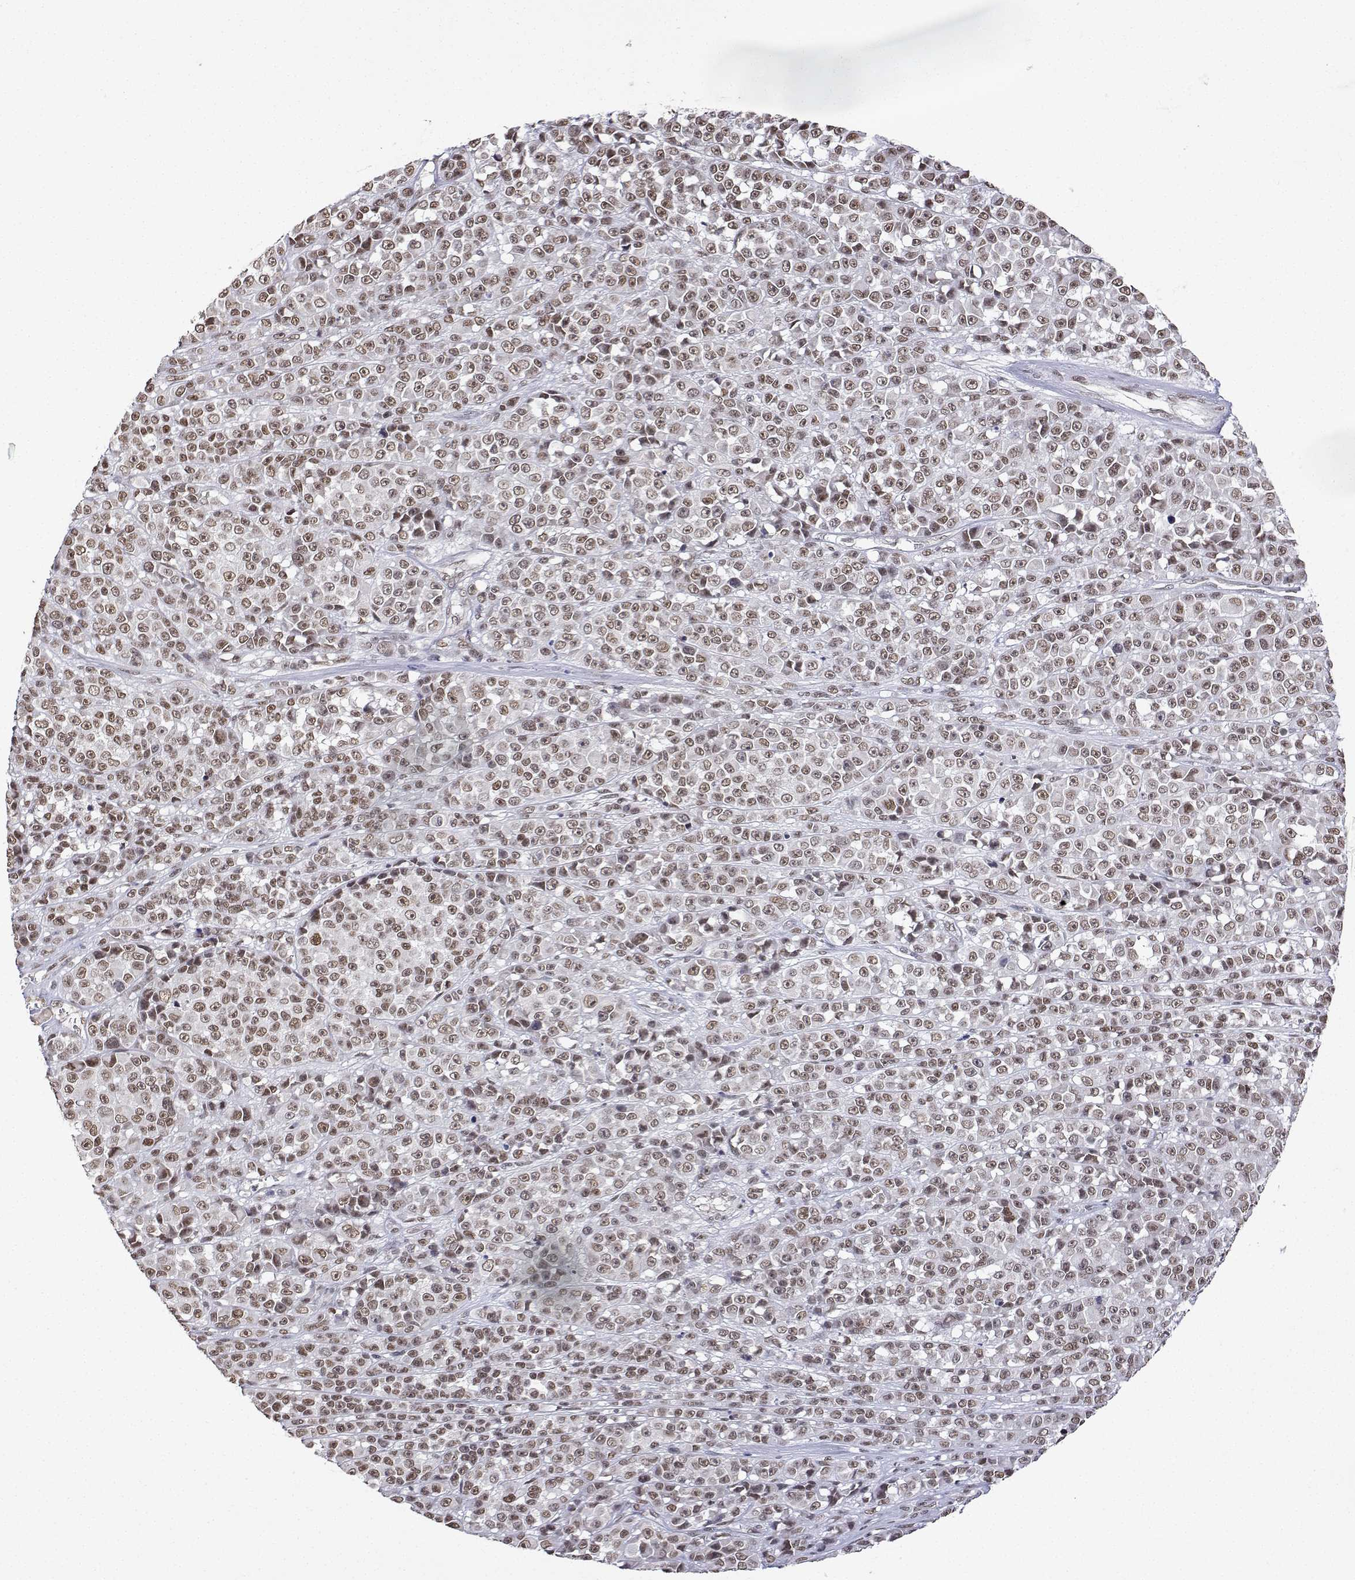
{"staining": {"intensity": "moderate", "quantity": ">75%", "location": "nuclear"}, "tissue": "melanoma", "cell_type": "Tumor cells", "image_type": "cancer", "snomed": [{"axis": "morphology", "description": "Malignant melanoma, NOS"}, {"axis": "topography", "description": "Skin"}, {"axis": "topography", "description": "Skin of back"}], "caption": "High-magnification brightfield microscopy of malignant melanoma stained with DAB (3,3'-diaminobenzidine) (brown) and counterstained with hematoxylin (blue). tumor cells exhibit moderate nuclear expression is appreciated in about>75% of cells.", "gene": "XPC", "patient": {"sex": "male", "age": 91}}